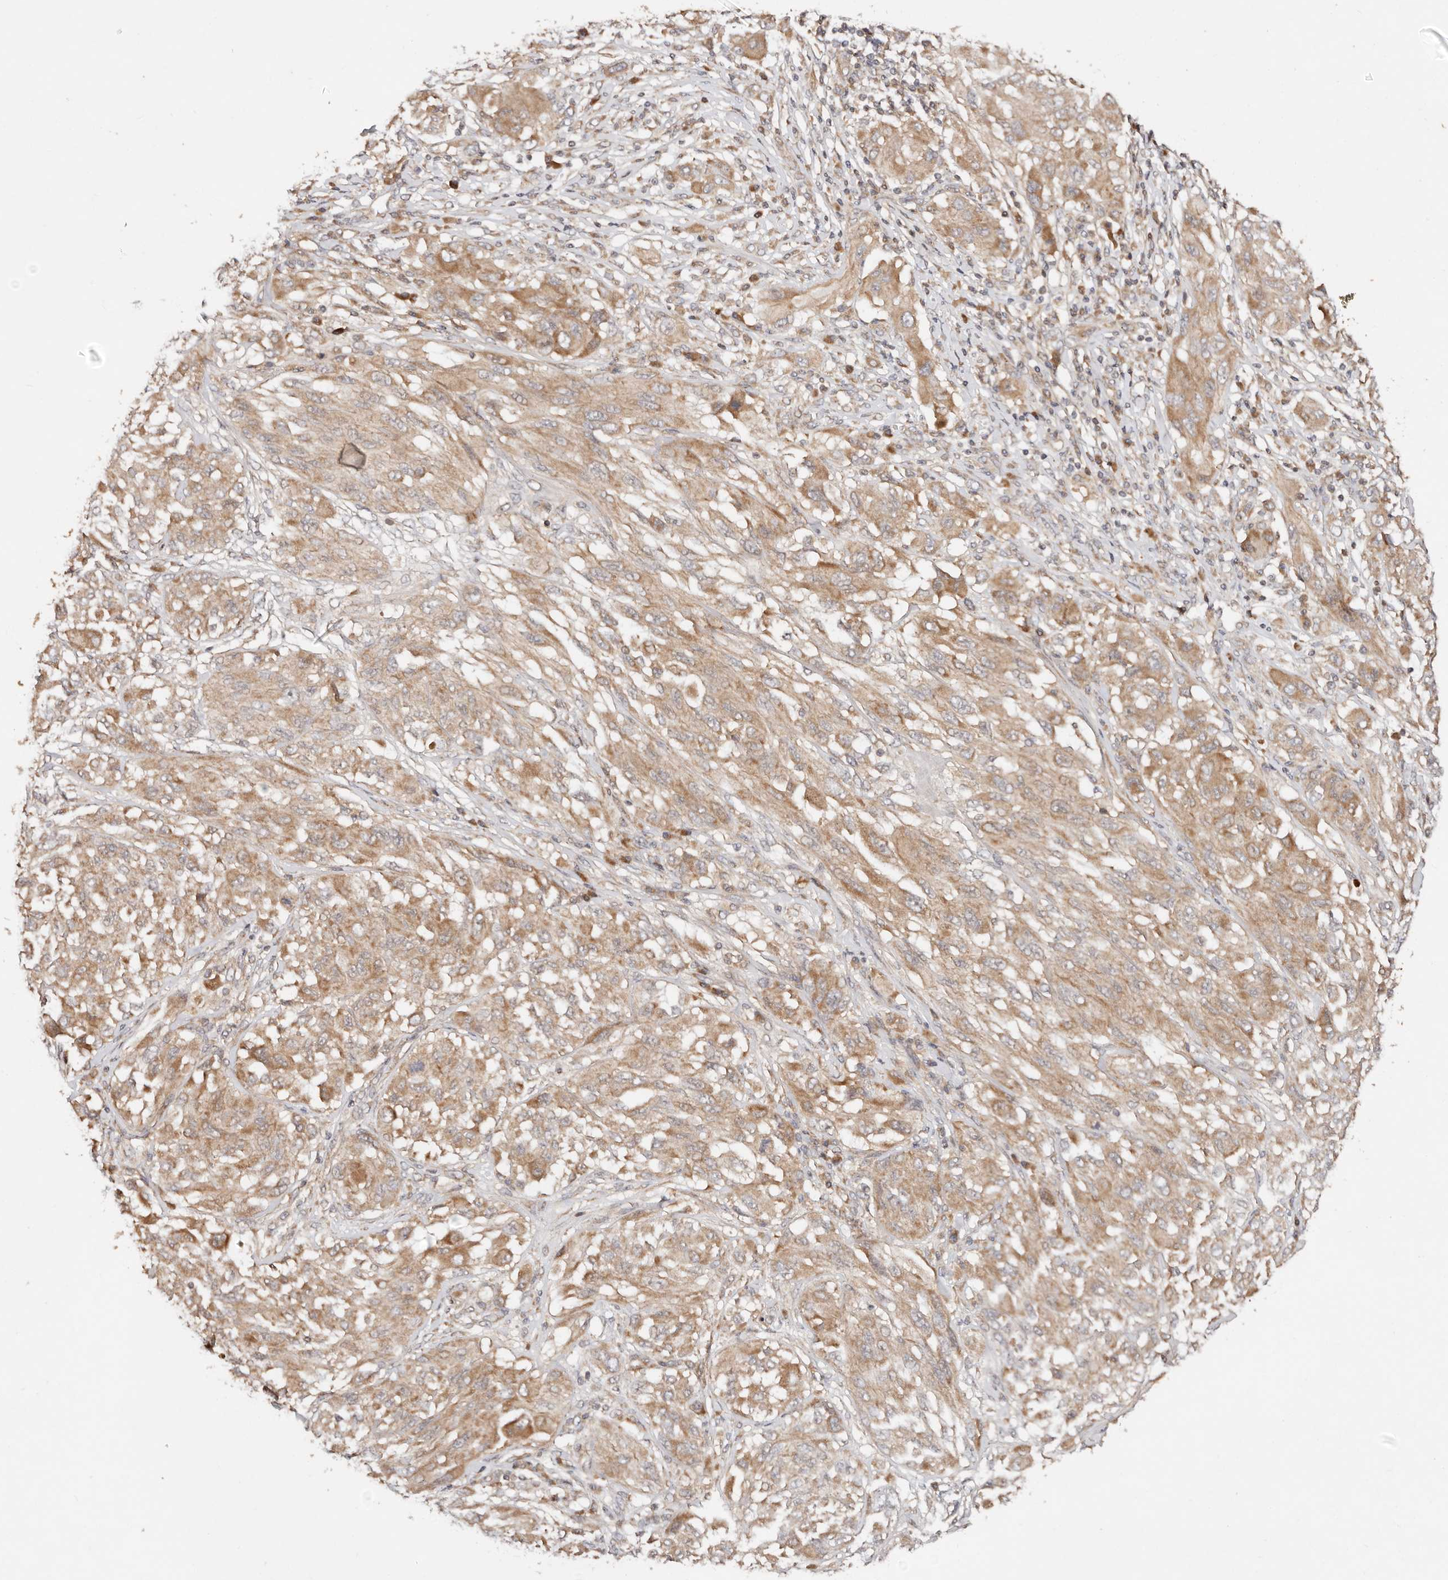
{"staining": {"intensity": "weak", "quantity": ">75%", "location": "cytoplasmic/membranous"}, "tissue": "melanoma", "cell_type": "Tumor cells", "image_type": "cancer", "snomed": [{"axis": "morphology", "description": "Malignant melanoma, NOS"}, {"axis": "topography", "description": "Skin"}], "caption": "Immunohistochemical staining of human malignant melanoma reveals low levels of weak cytoplasmic/membranous protein expression in approximately >75% of tumor cells.", "gene": "DENND11", "patient": {"sex": "female", "age": 91}}